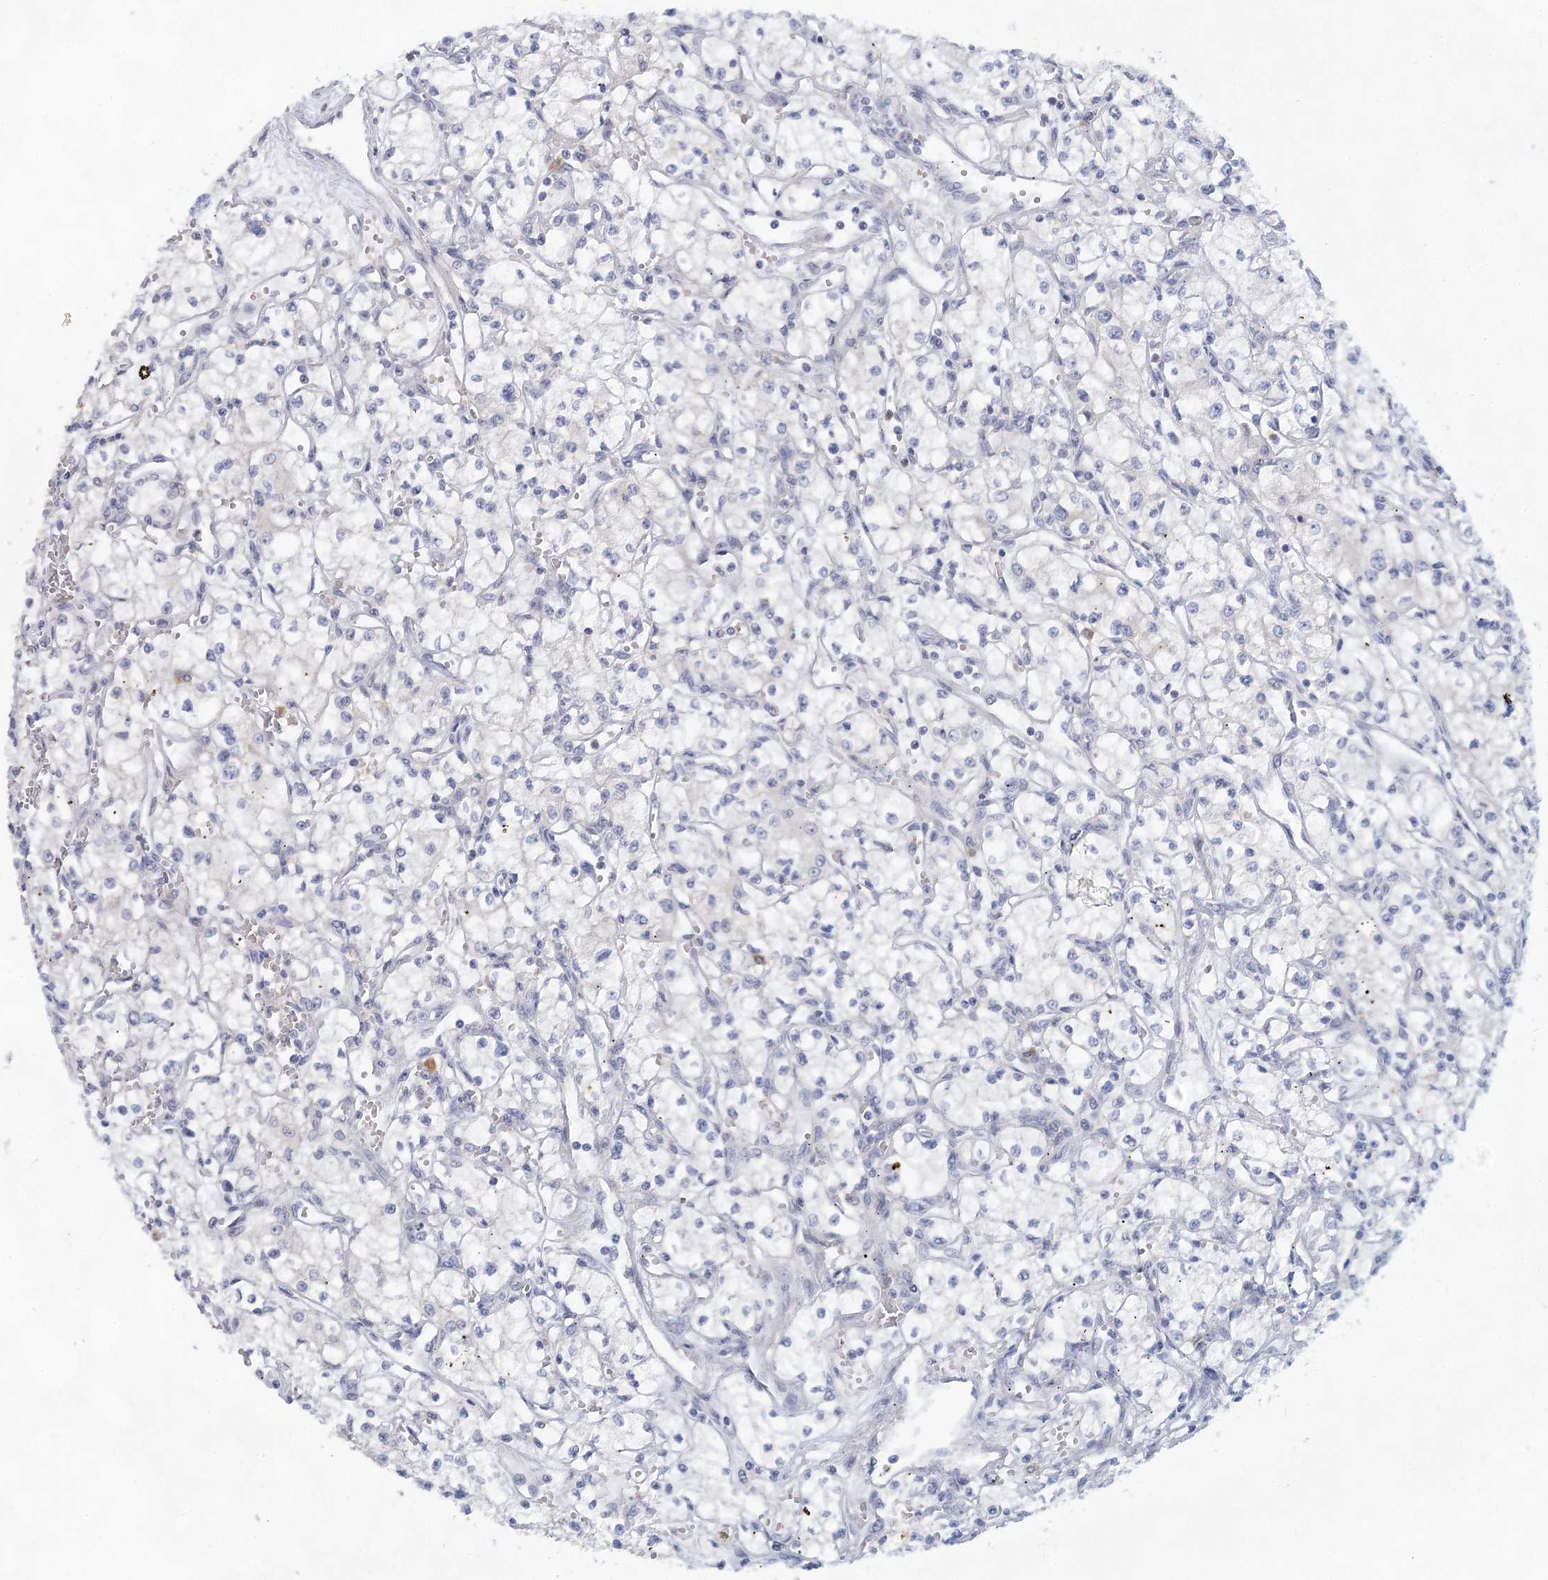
{"staining": {"intensity": "negative", "quantity": "none", "location": "none"}, "tissue": "renal cancer", "cell_type": "Tumor cells", "image_type": "cancer", "snomed": [{"axis": "morphology", "description": "Adenocarcinoma, NOS"}, {"axis": "topography", "description": "Kidney"}], "caption": "An immunohistochemistry (IHC) photomicrograph of adenocarcinoma (renal) is shown. There is no staining in tumor cells of adenocarcinoma (renal).", "gene": "BLTP1", "patient": {"sex": "male", "age": 59}}